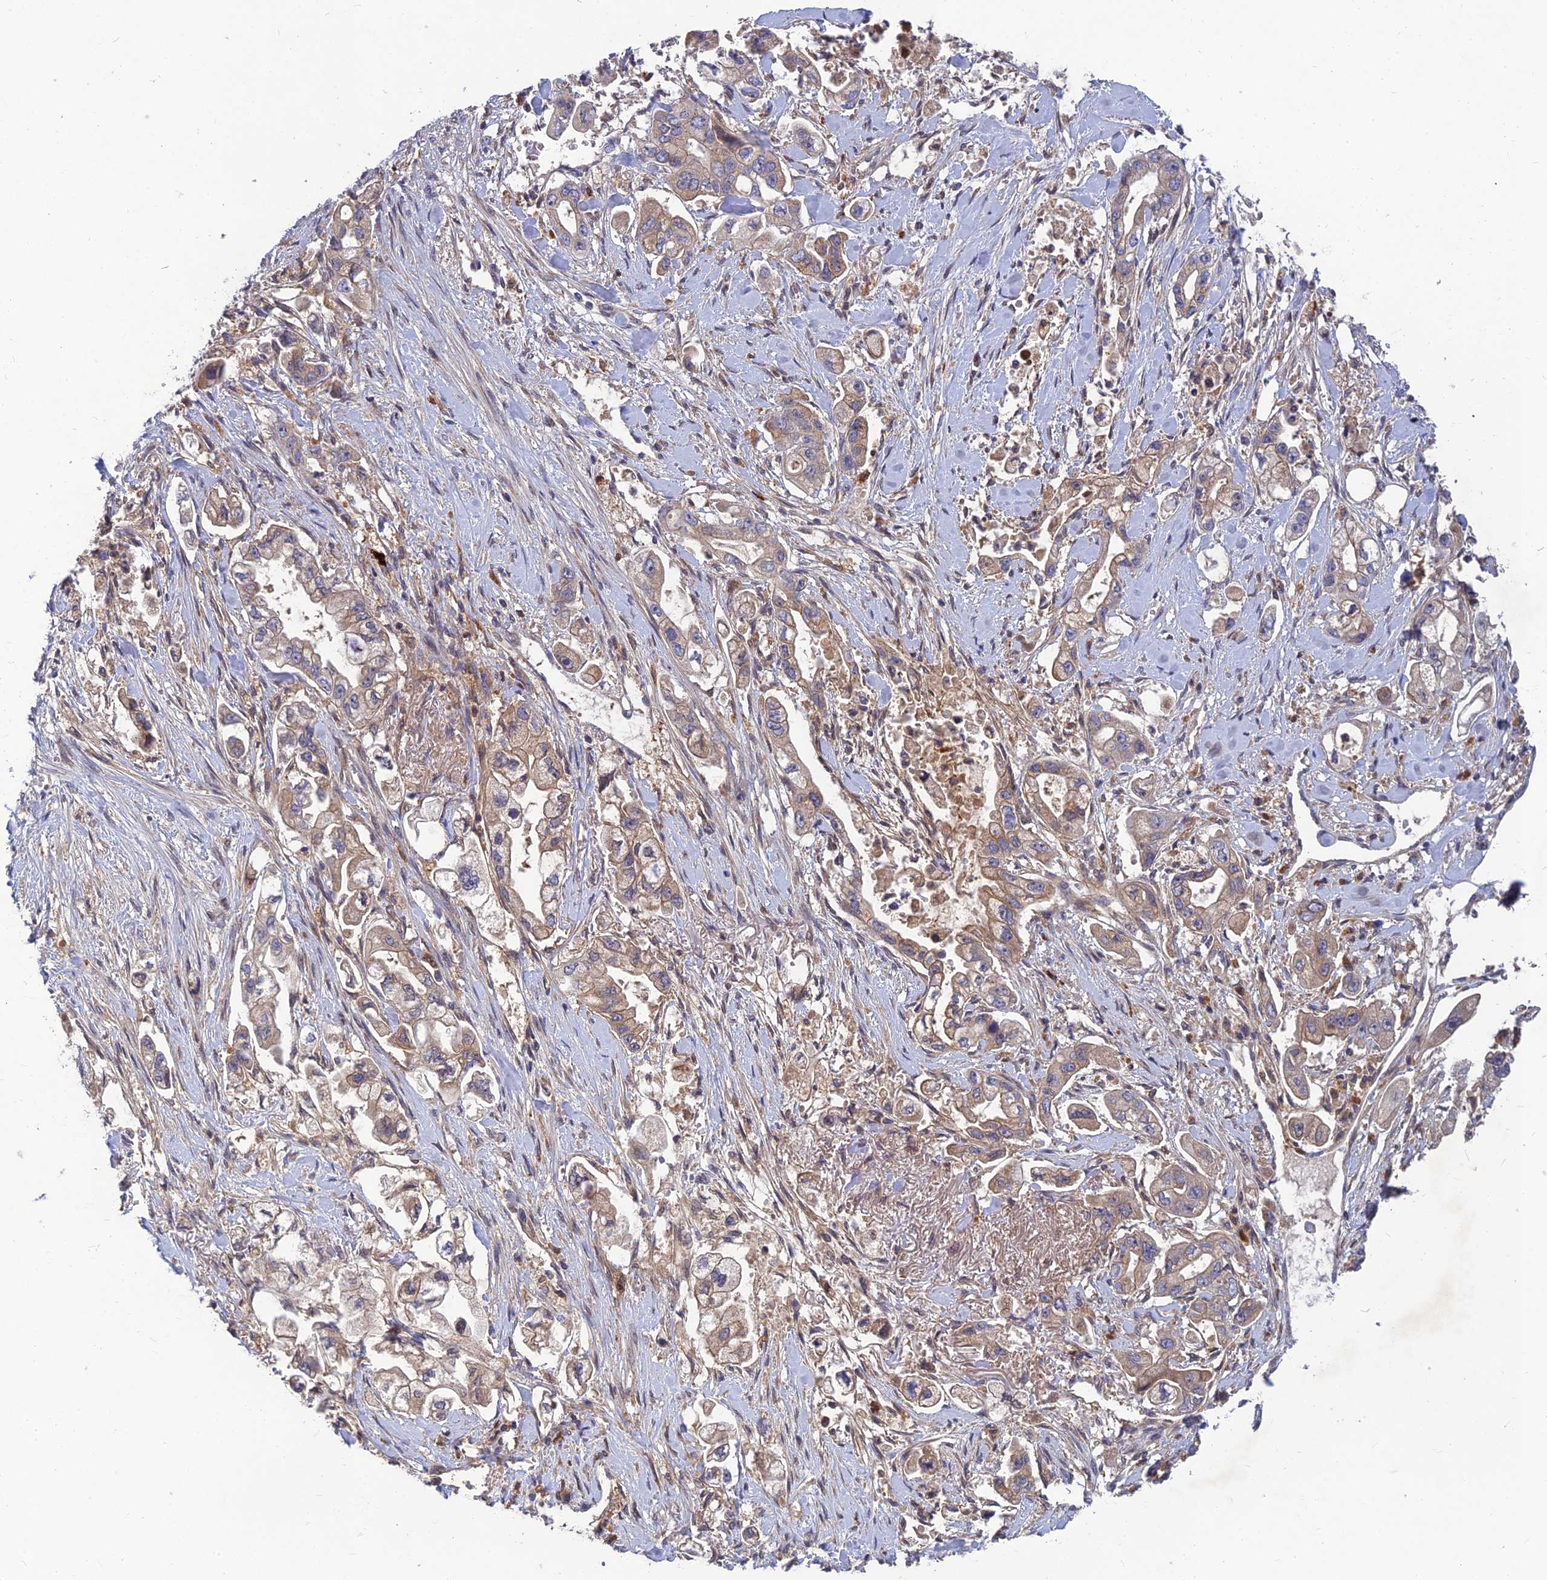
{"staining": {"intensity": "weak", "quantity": "25%-75%", "location": "cytoplasmic/membranous"}, "tissue": "stomach cancer", "cell_type": "Tumor cells", "image_type": "cancer", "snomed": [{"axis": "morphology", "description": "Adenocarcinoma, NOS"}, {"axis": "topography", "description": "Stomach"}], "caption": "Brown immunohistochemical staining in adenocarcinoma (stomach) shows weak cytoplasmic/membranous positivity in approximately 25%-75% of tumor cells.", "gene": "FAM151B", "patient": {"sex": "male", "age": 62}}